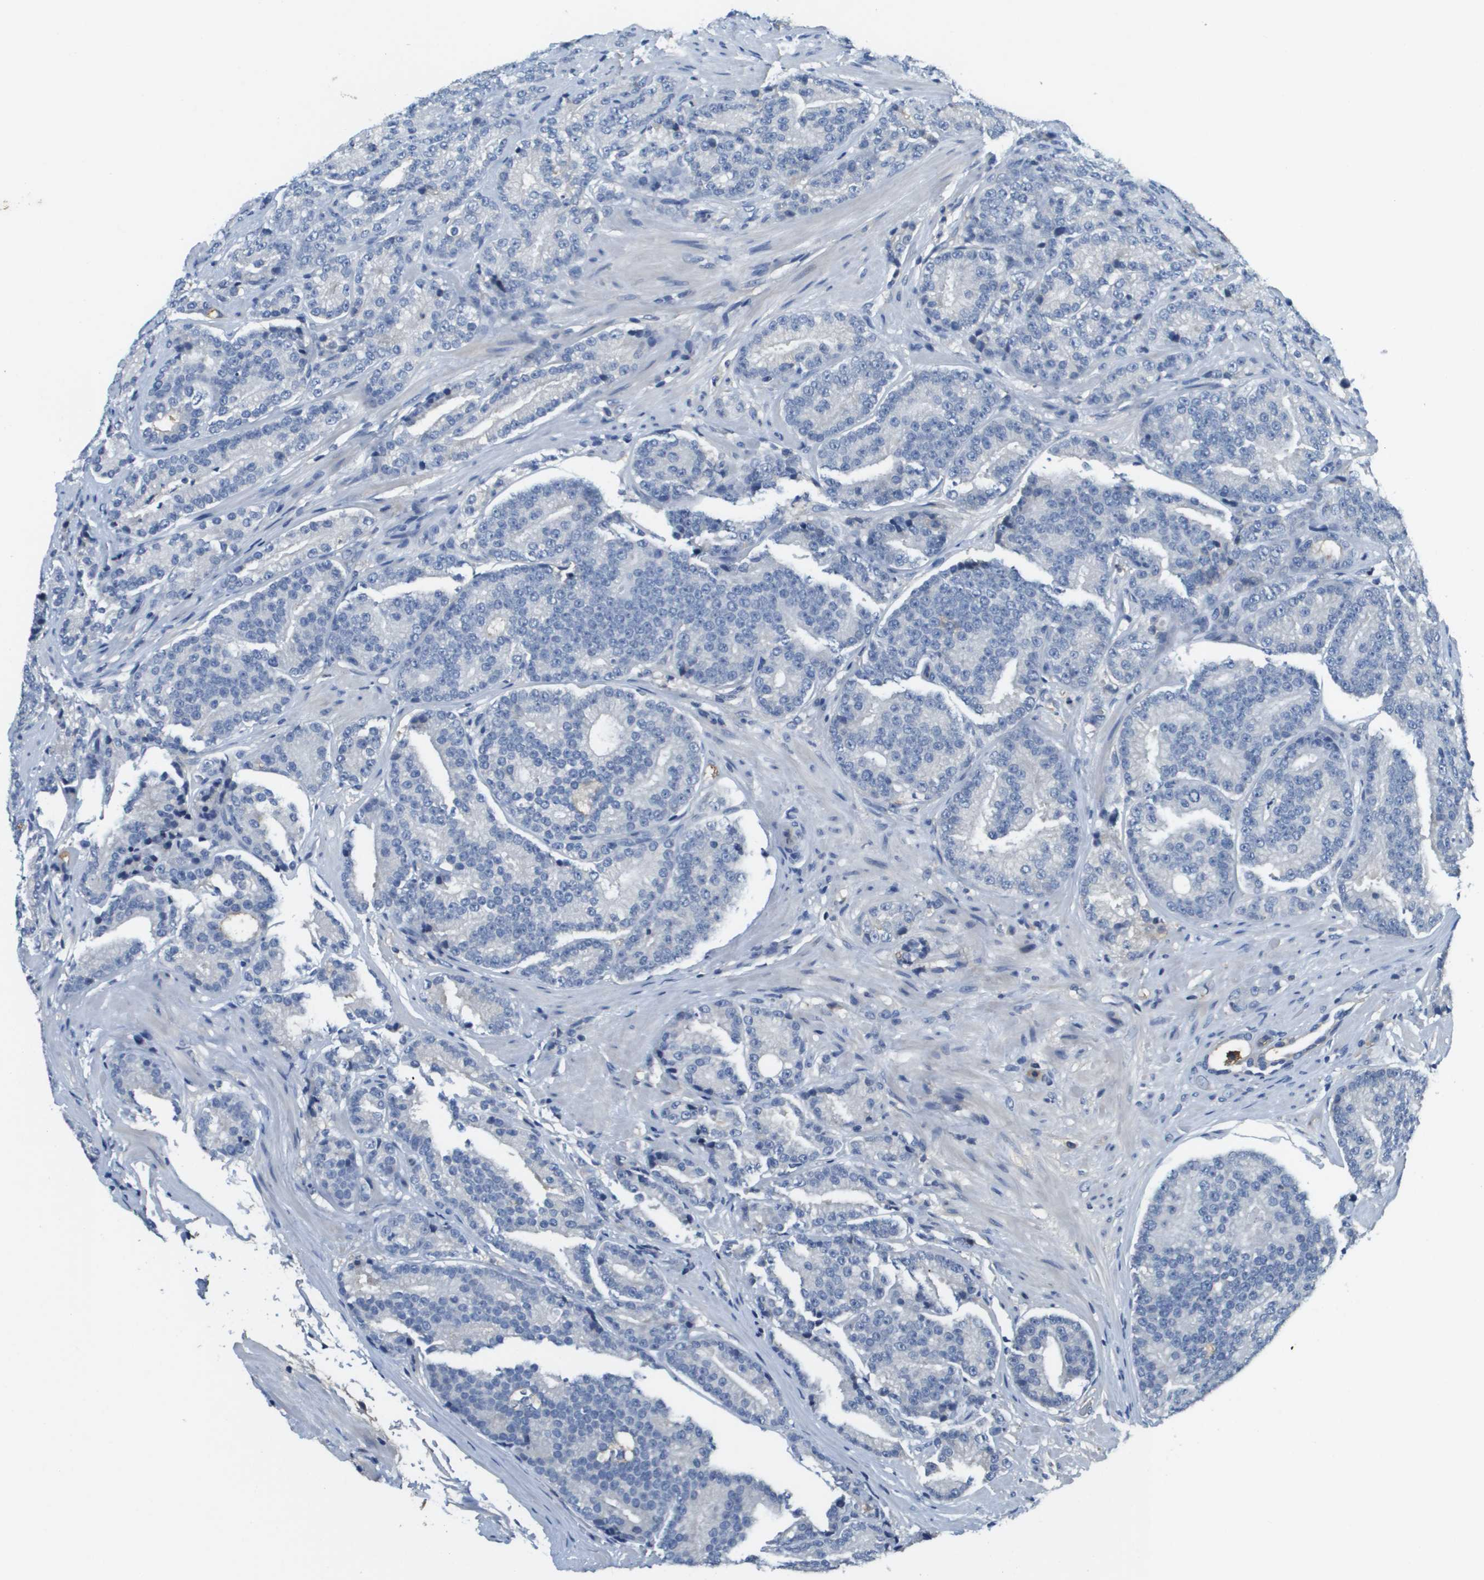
{"staining": {"intensity": "negative", "quantity": "none", "location": "none"}, "tissue": "prostate cancer", "cell_type": "Tumor cells", "image_type": "cancer", "snomed": [{"axis": "morphology", "description": "Adenocarcinoma, High grade"}, {"axis": "topography", "description": "Prostate"}], "caption": "Photomicrograph shows no significant protein positivity in tumor cells of adenocarcinoma (high-grade) (prostate).", "gene": "SLC16A3", "patient": {"sex": "male", "age": 61}}